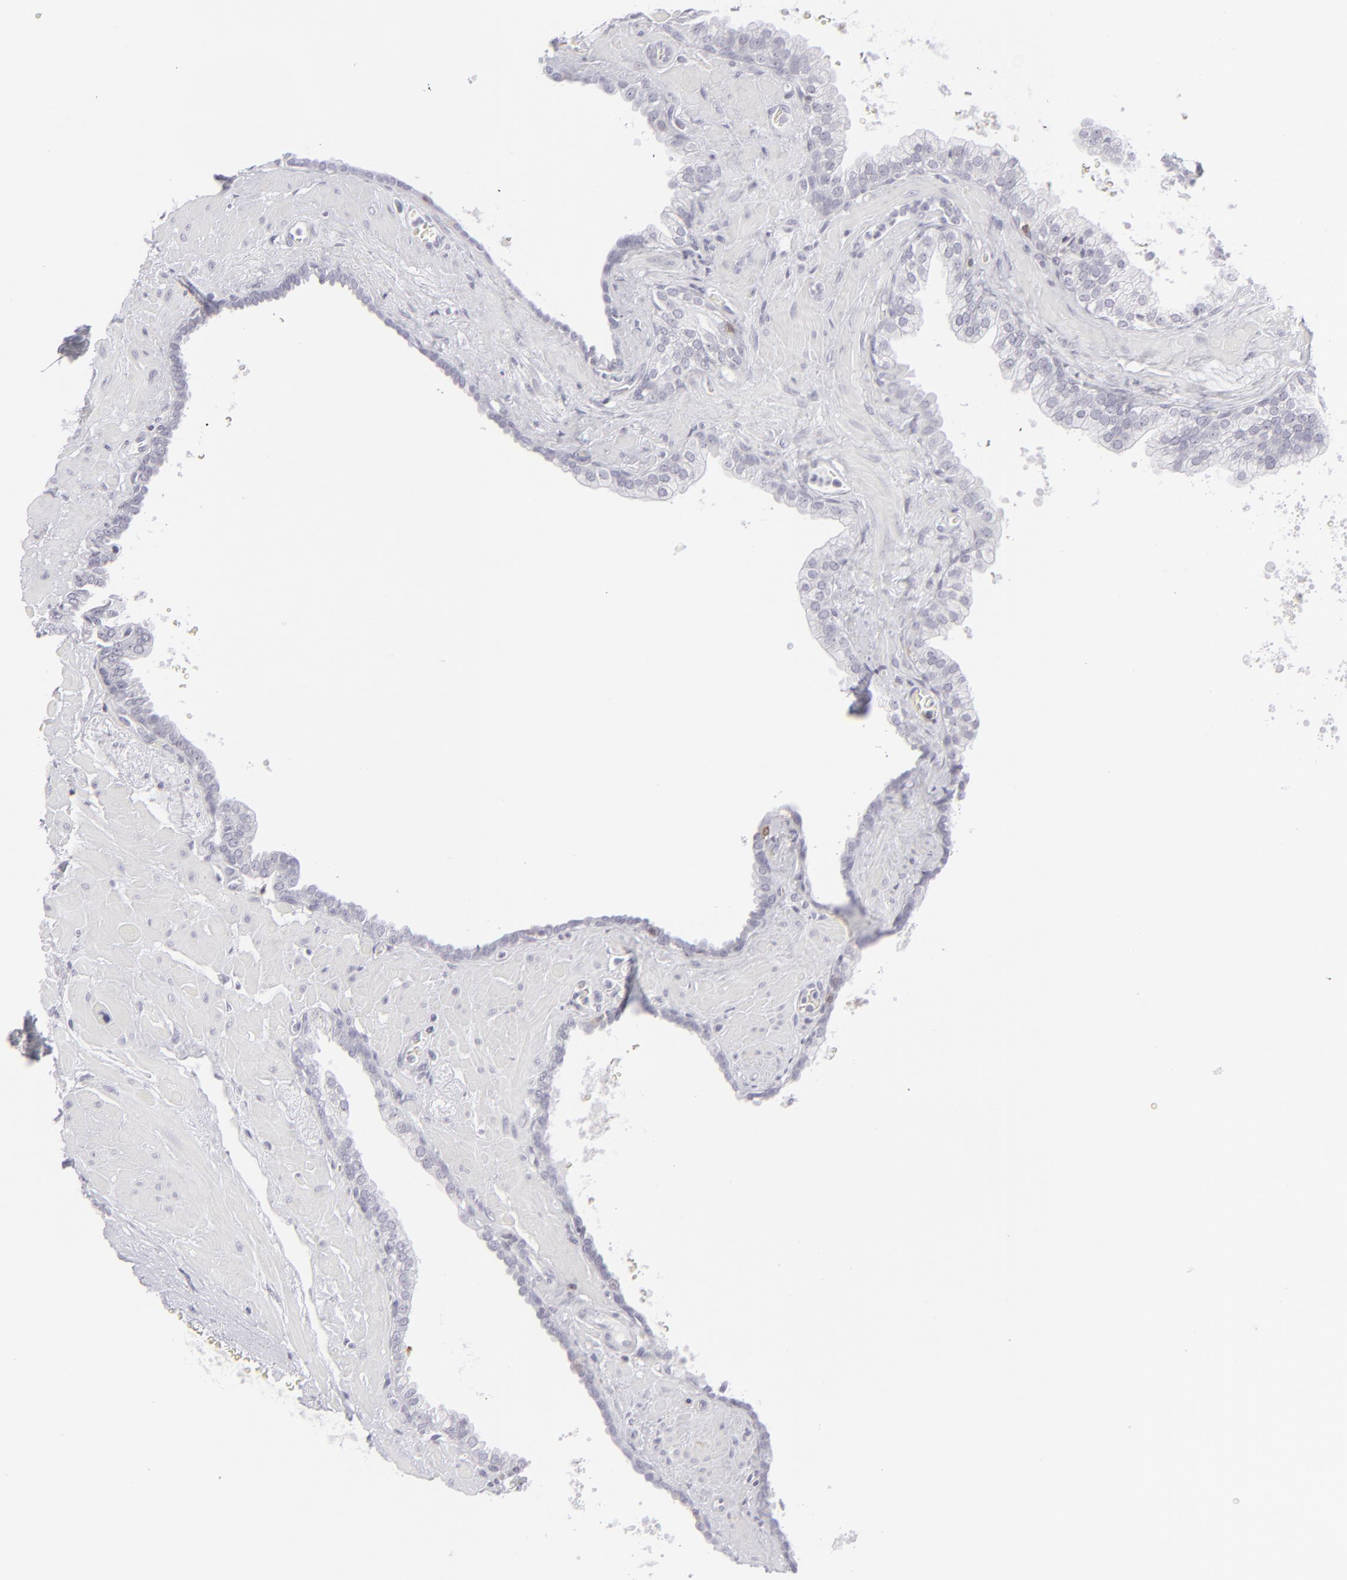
{"staining": {"intensity": "negative", "quantity": "none", "location": "none"}, "tissue": "prostate", "cell_type": "Glandular cells", "image_type": "normal", "snomed": [{"axis": "morphology", "description": "Normal tissue, NOS"}, {"axis": "topography", "description": "Prostate"}], "caption": "Immunohistochemical staining of normal prostate exhibits no significant expression in glandular cells.", "gene": "CD7", "patient": {"sex": "male", "age": 60}}